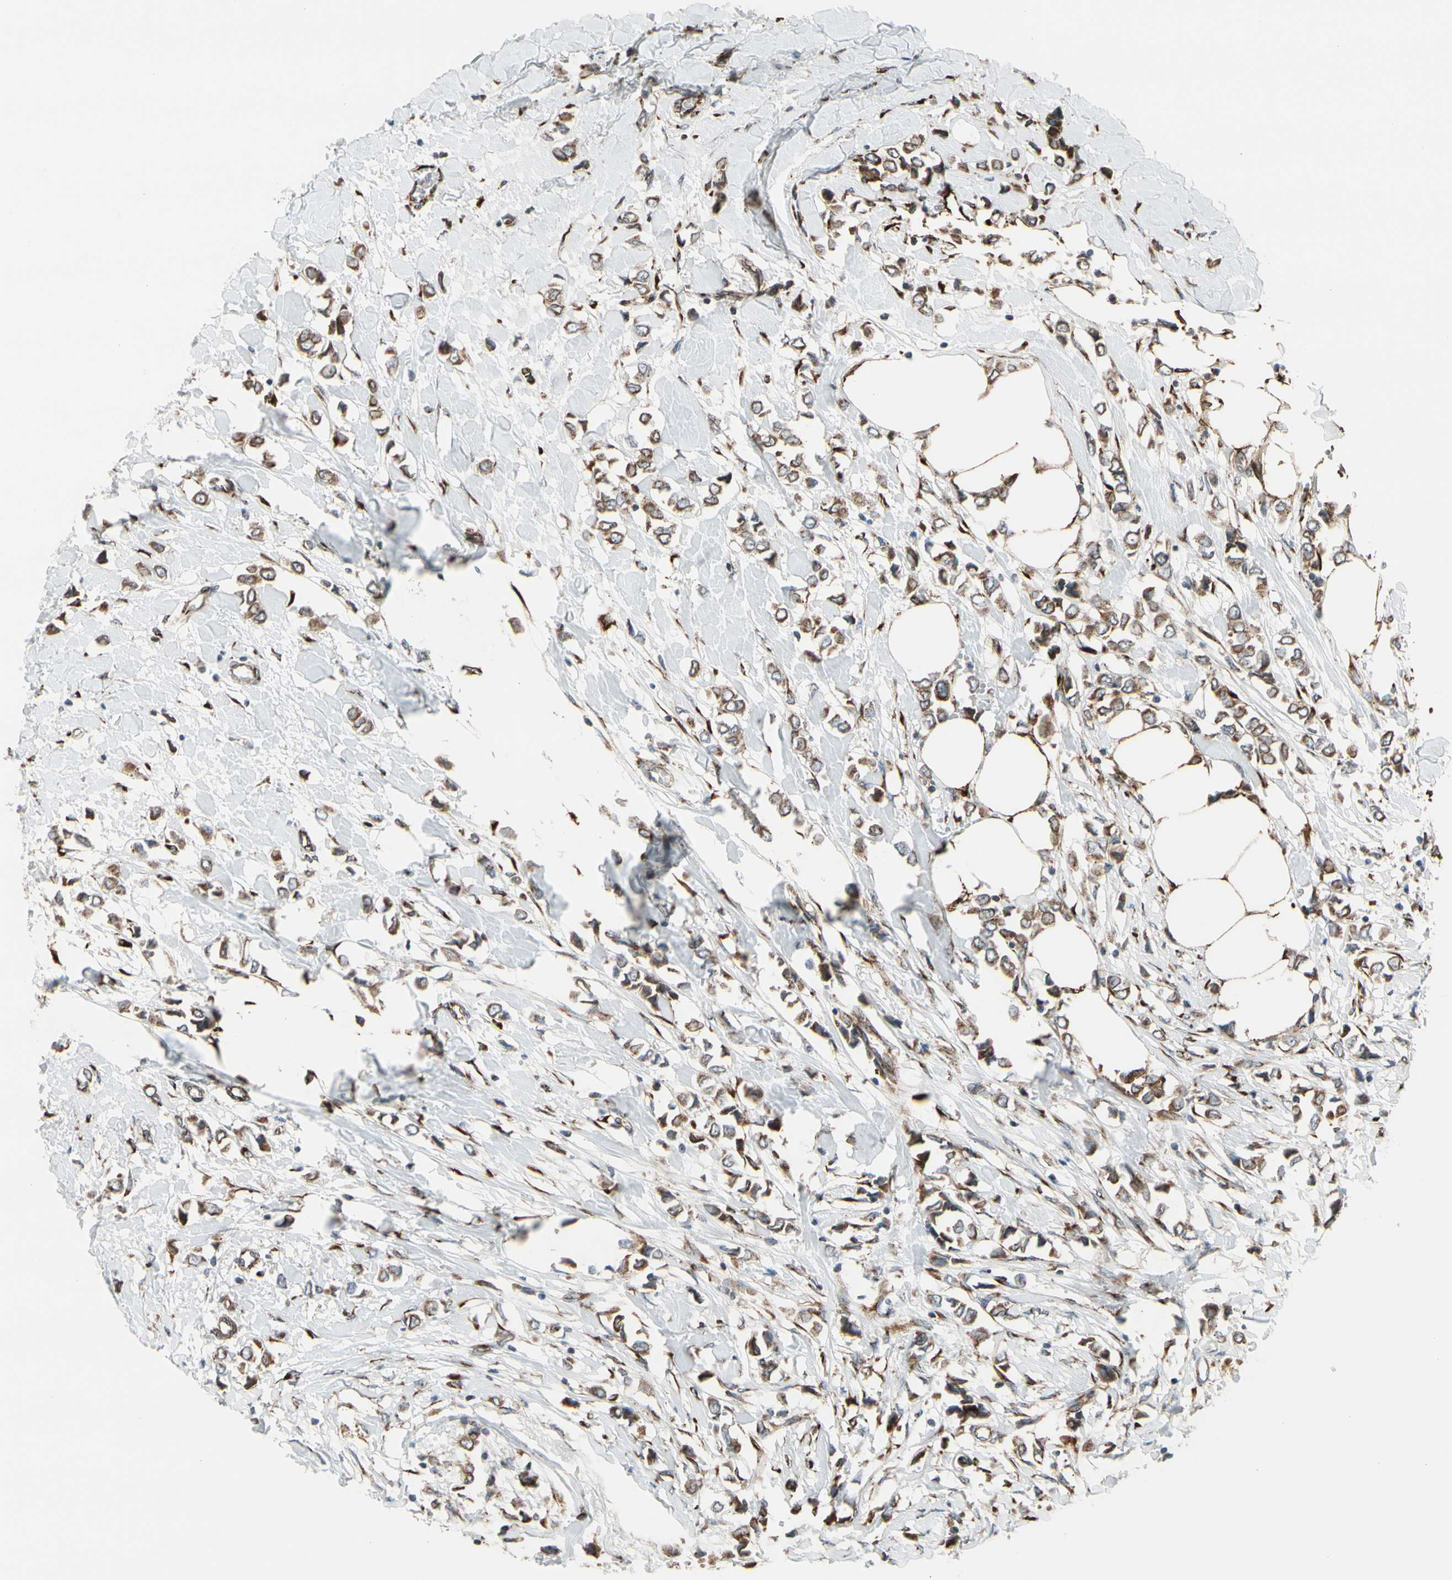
{"staining": {"intensity": "moderate", "quantity": ">75%", "location": "cytoplasmic/membranous"}, "tissue": "breast cancer", "cell_type": "Tumor cells", "image_type": "cancer", "snomed": [{"axis": "morphology", "description": "Lobular carcinoma"}, {"axis": "topography", "description": "Breast"}], "caption": "A photomicrograph of breast lobular carcinoma stained for a protein demonstrates moderate cytoplasmic/membranous brown staining in tumor cells.", "gene": "SLC39A9", "patient": {"sex": "female", "age": 51}}